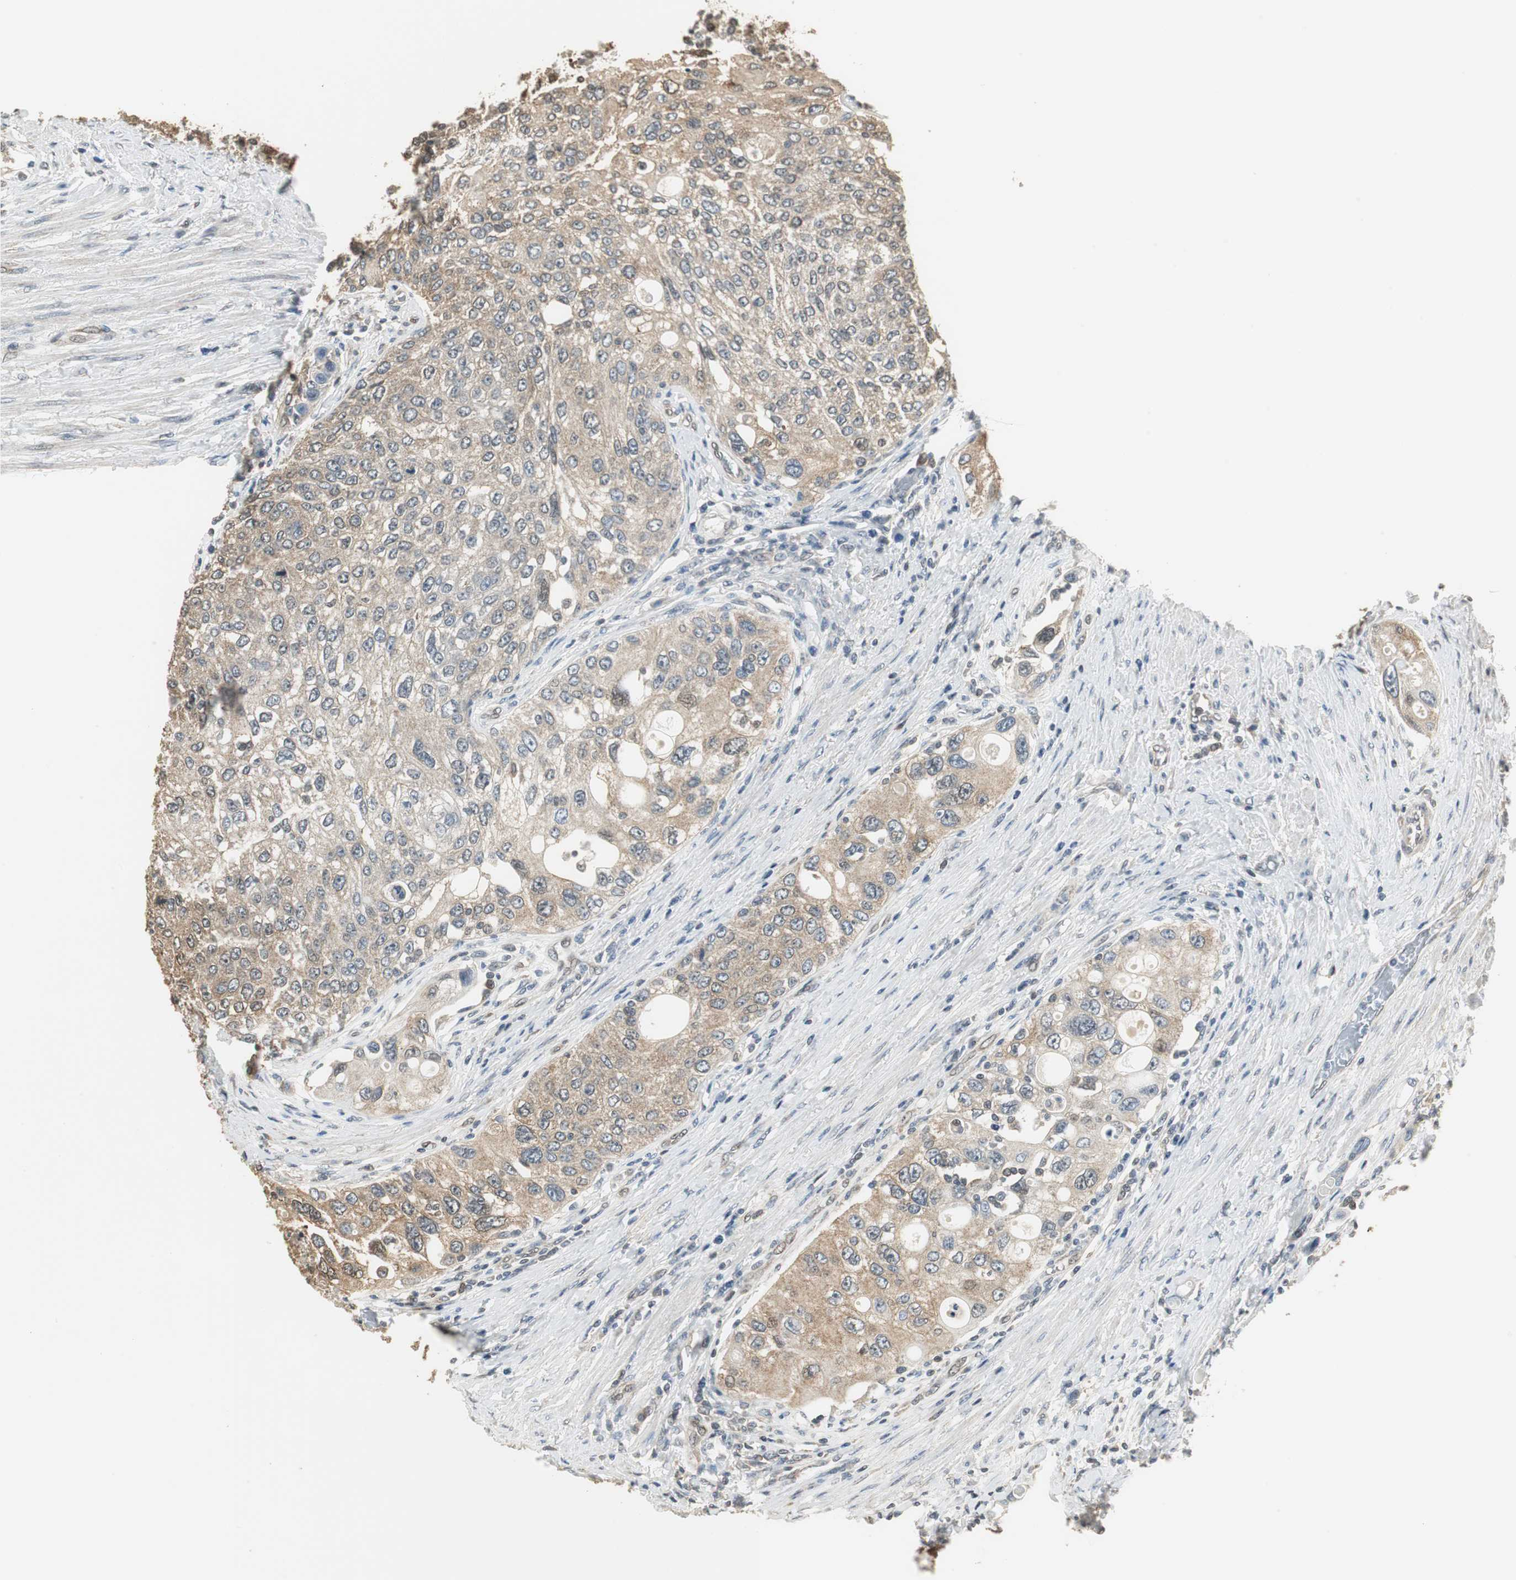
{"staining": {"intensity": "weak", "quantity": ">75%", "location": "cytoplasmic/membranous"}, "tissue": "urothelial cancer", "cell_type": "Tumor cells", "image_type": "cancer", "snomed": [{"axis": "morphology", "description": "Urothelial carcinoma, High grade"}, {"axis": "topography", "description": "Urinary bladder"}], "caption": "Urothelial cancer stained for a protein (brown) exhibits weak cytoplasmic/membranous positive staining in about >75% of tumor cells.", "gene": "CCT5", "patient": {"sex": "female", "age": 56}}